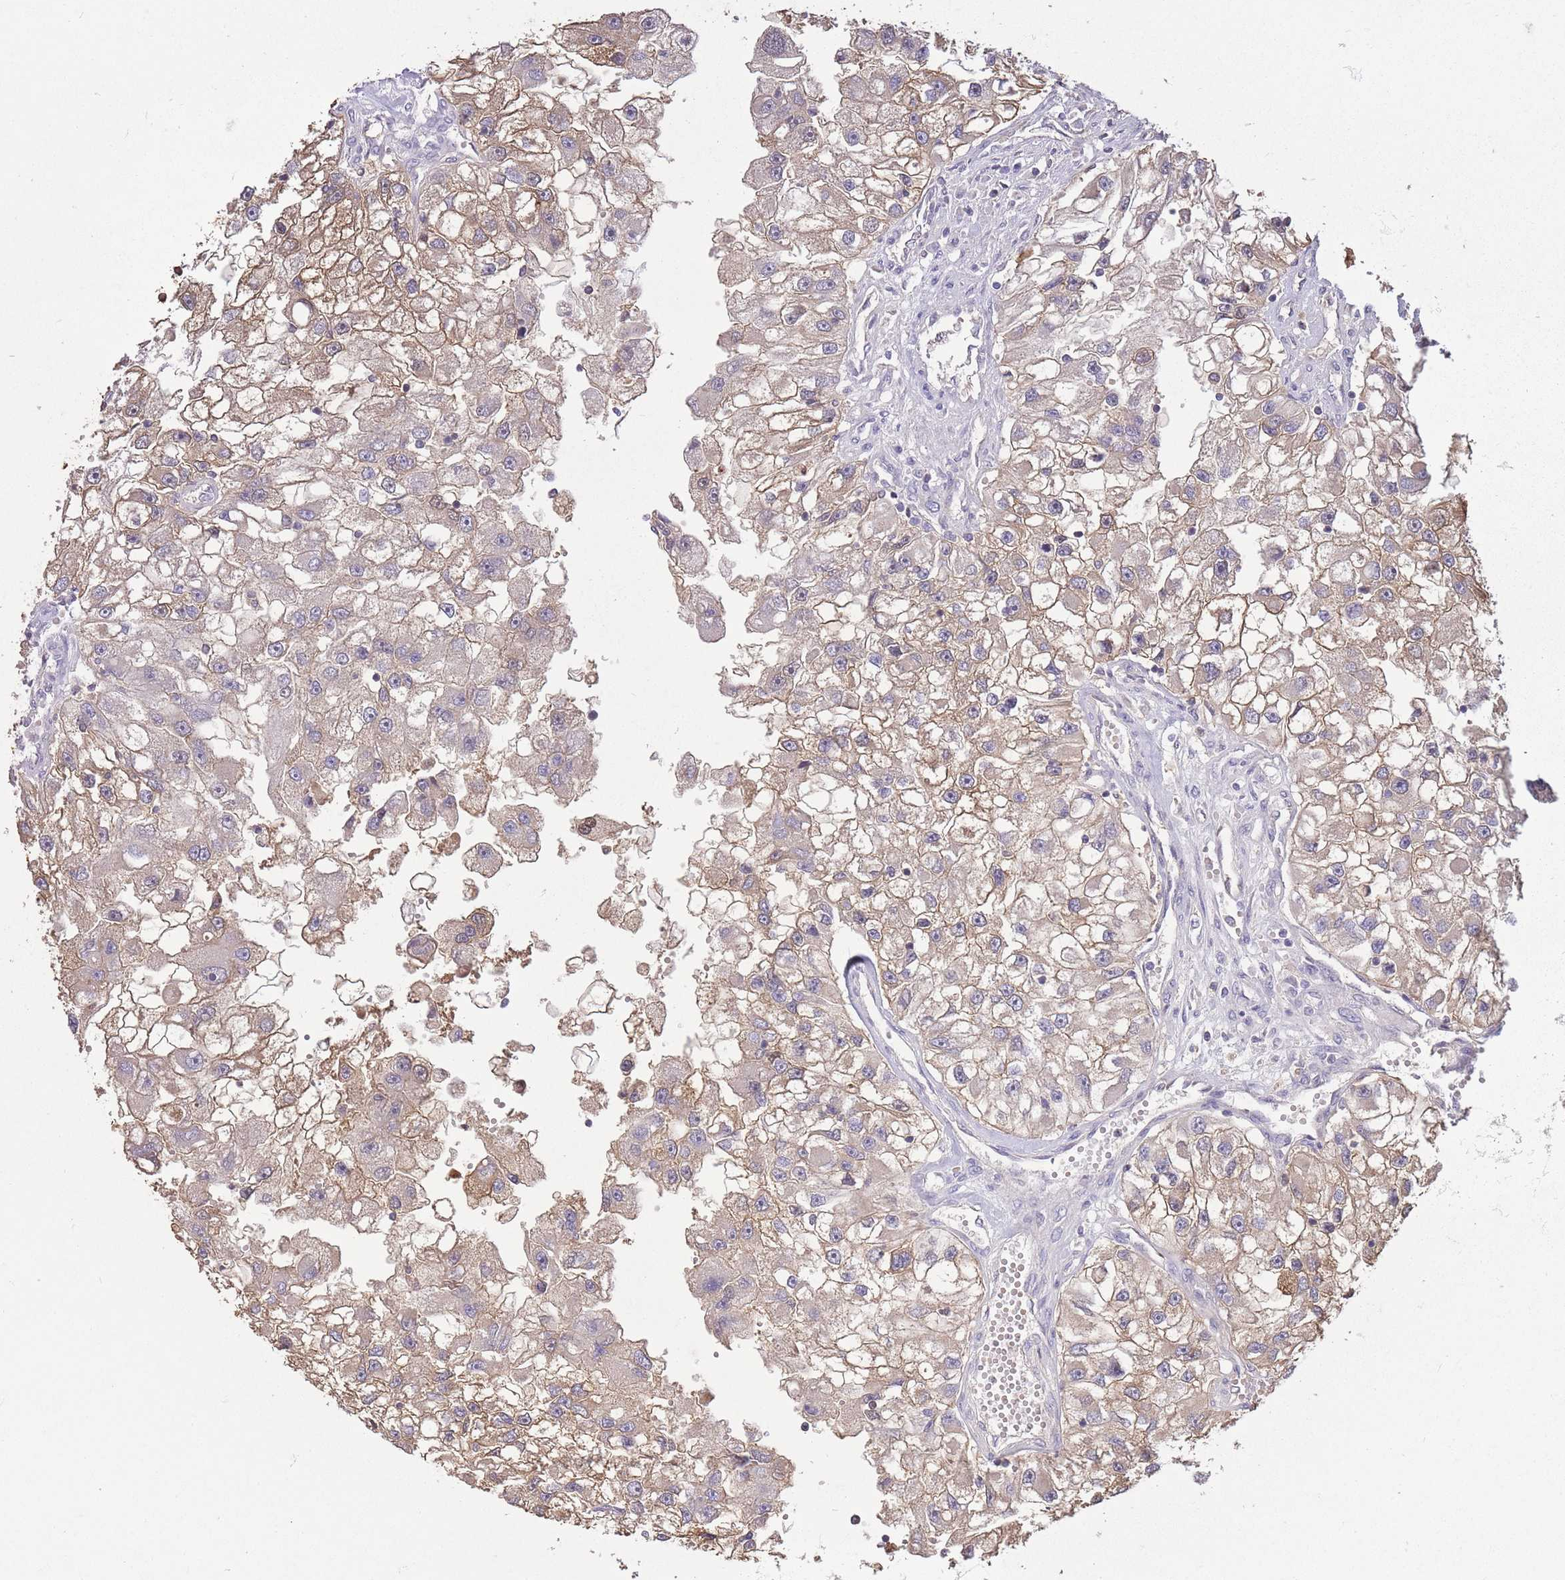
{"staining": {"intensity": "moderate", "quantity": "25%-75%", "location": "cytoplasmic/membranous"}, "tissue": "renal cancer", "cell_type": "Tumor cells", "image_type": "cancer", "snomed": [{"axis": "morphology", "description": "Adenocarcinoma, NOS"}, {"axis": "topography", "description": "Kidney"}], "caption": "Immunohistochemistry (IHC) image of neoplastic tissue: renal cancer stained using immunohistochemistry (IHC) displays medium levels of moderate protein expression localized specifically in the cytoplasmic/membranous of tumor cells, appearing as a cytoplasmic/membranous brown color.", "gene": "ZNF304", "patient": {"sex": "male", "age": 63}}